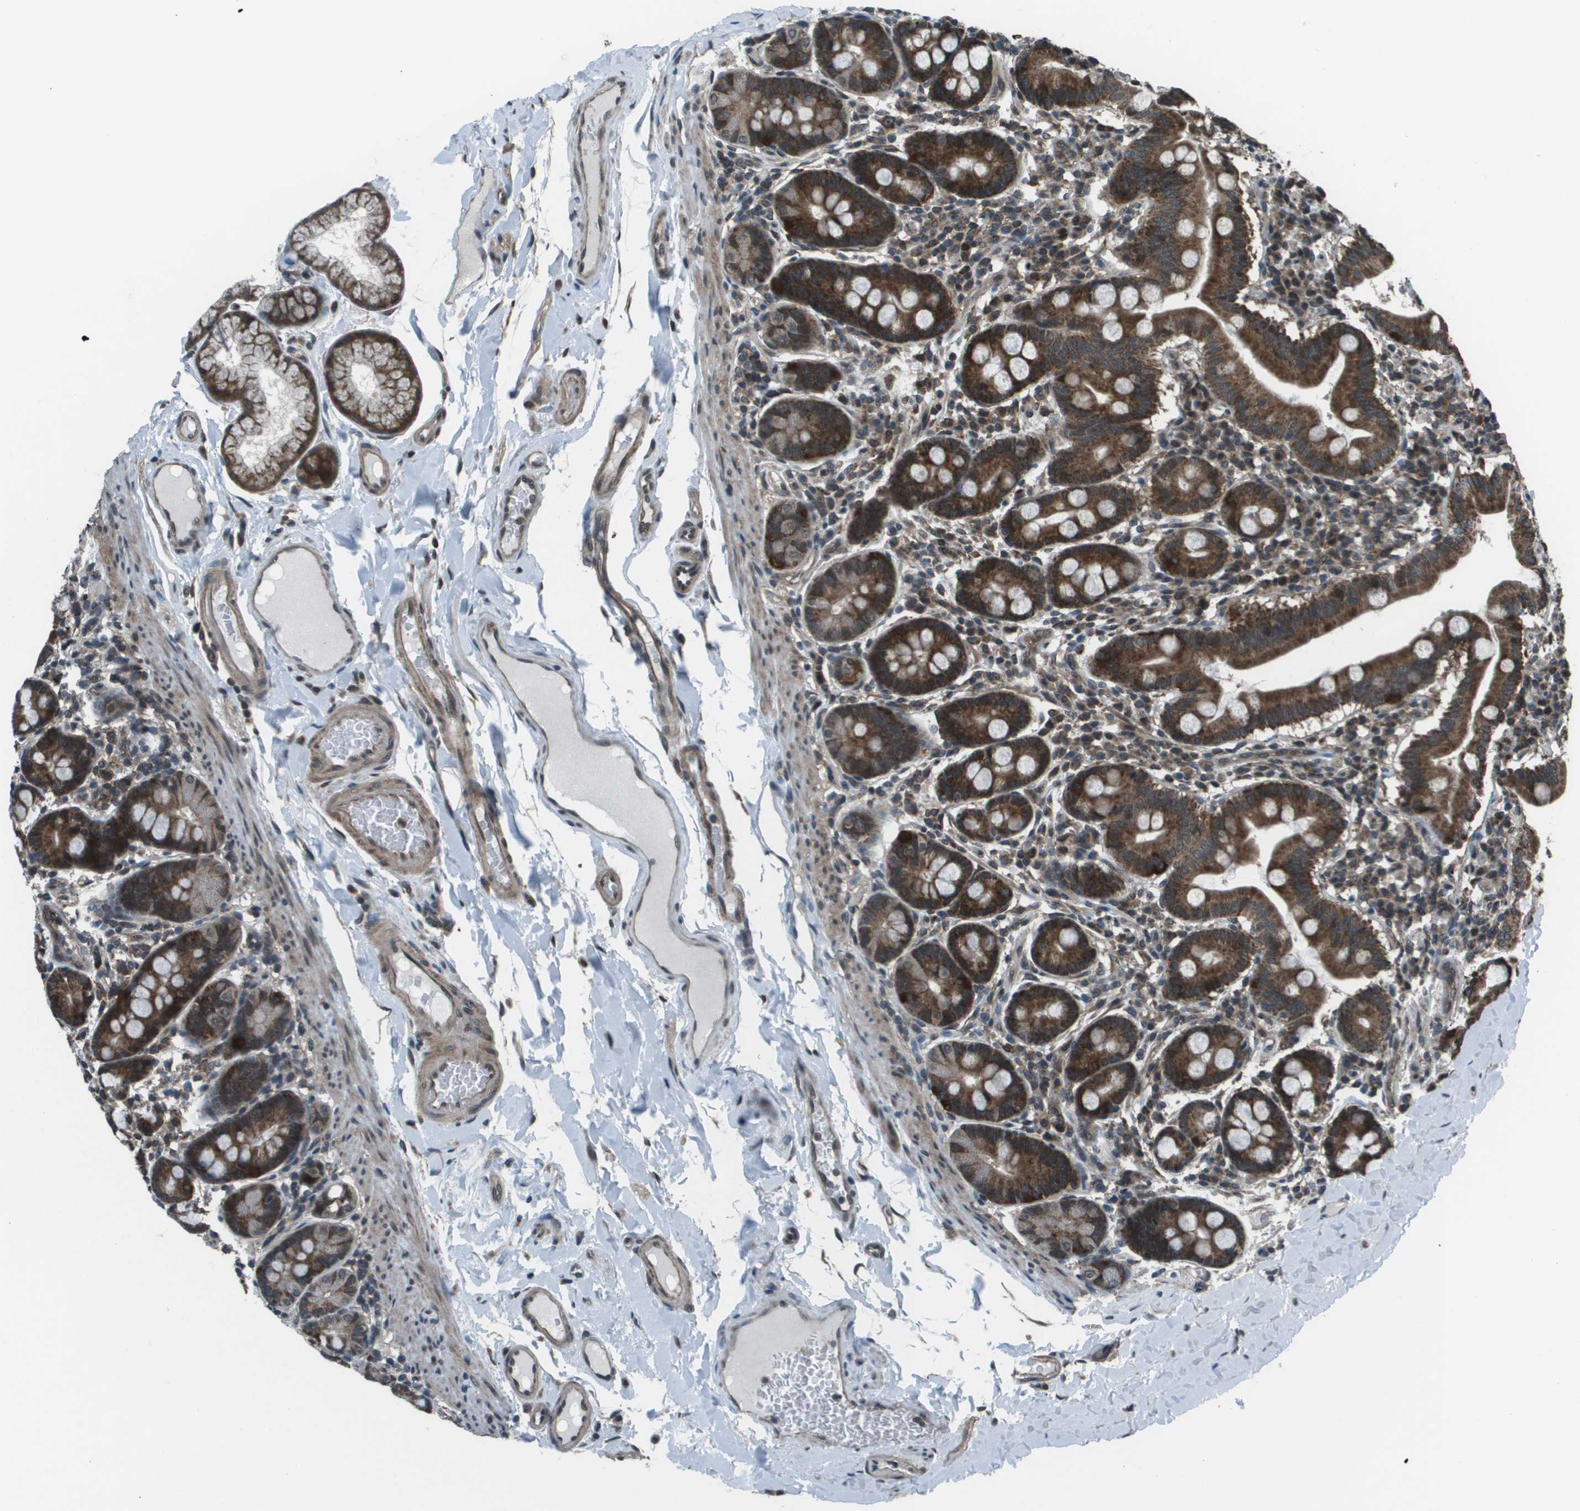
{"staining": {"intensity": "strong", "quantity": ">75%", "location": "cytoplasmic/membranous"}, "tissue": "duodenum", "cell_type": "Glandular cells", "image_type": "normal", "snomed": [{"axis": "morphology", "description": "Normal tissue, NOS"}, {"axis": "topography", "description": "Duodenum"}], "caption": "DAB (3,3'-diaminobenzidine) immunohistochemical staining of unremarkable human duodenum displays strong cytoplasmic/membranous protein expression in about >75% of glandular cells.", "gene": "PPFIA1", "patient": {"sex": "male", "age": 50}}